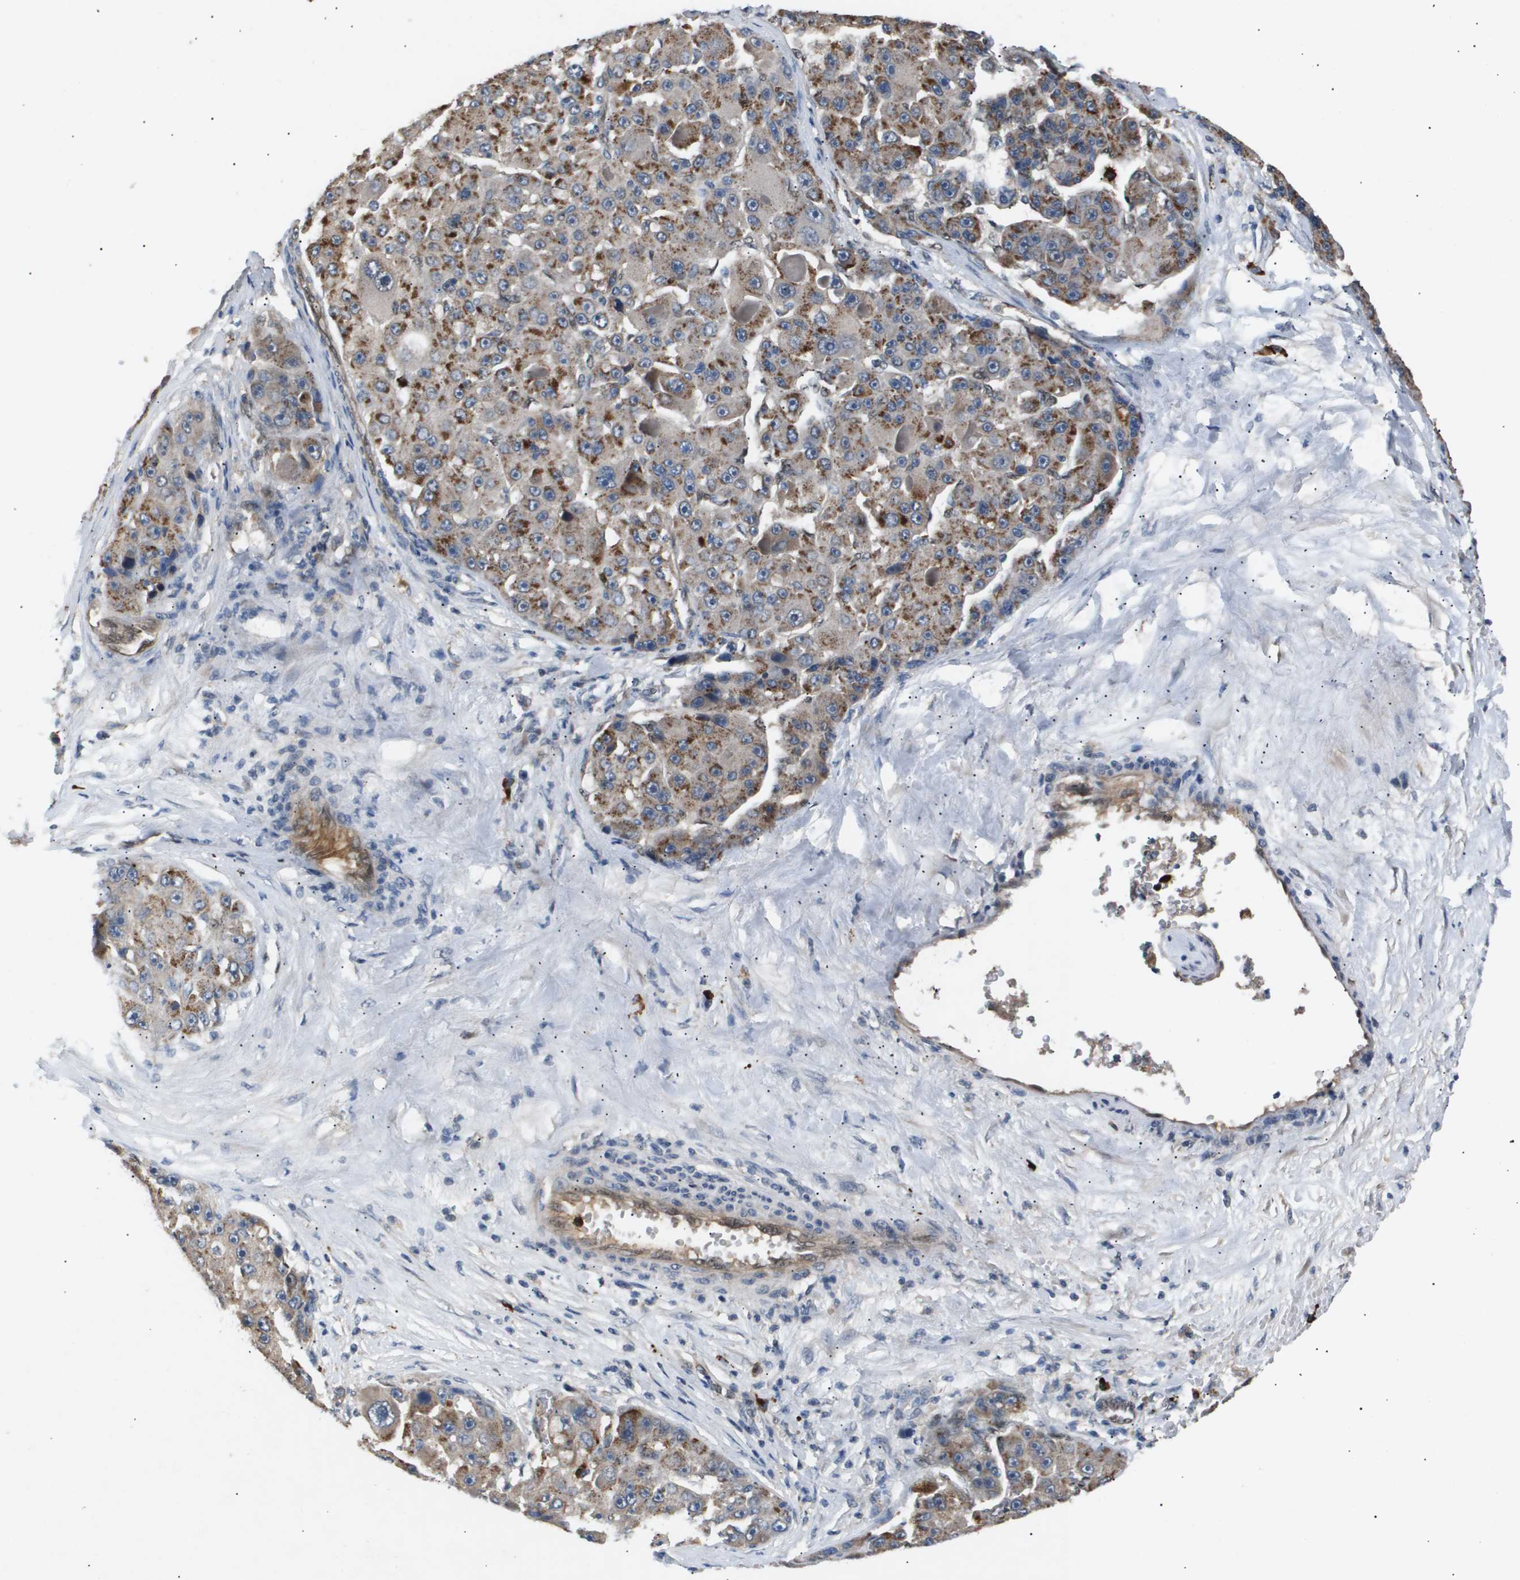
{"staining": {"intensity": "moderate", "quantity": "25%-75%", "location": "cytoplasmic/membranous"}, "tissue": "liver cancer", "cell_type": "Tumor cells", "image_type": "cancer", "snomed": [{"axis": "morphology", "description": "Carcinoma, Hepatocellular, NOS"}, {"axis": "topography", "description": "Liver"}], "caption": "Moderate cytoplasmic/membranous expression is present in about 25%-75% of tumor cells in liver hepatocellular carcinoma.", "gene": "ERG", "patient": {"sex": "male", "age": 76}}